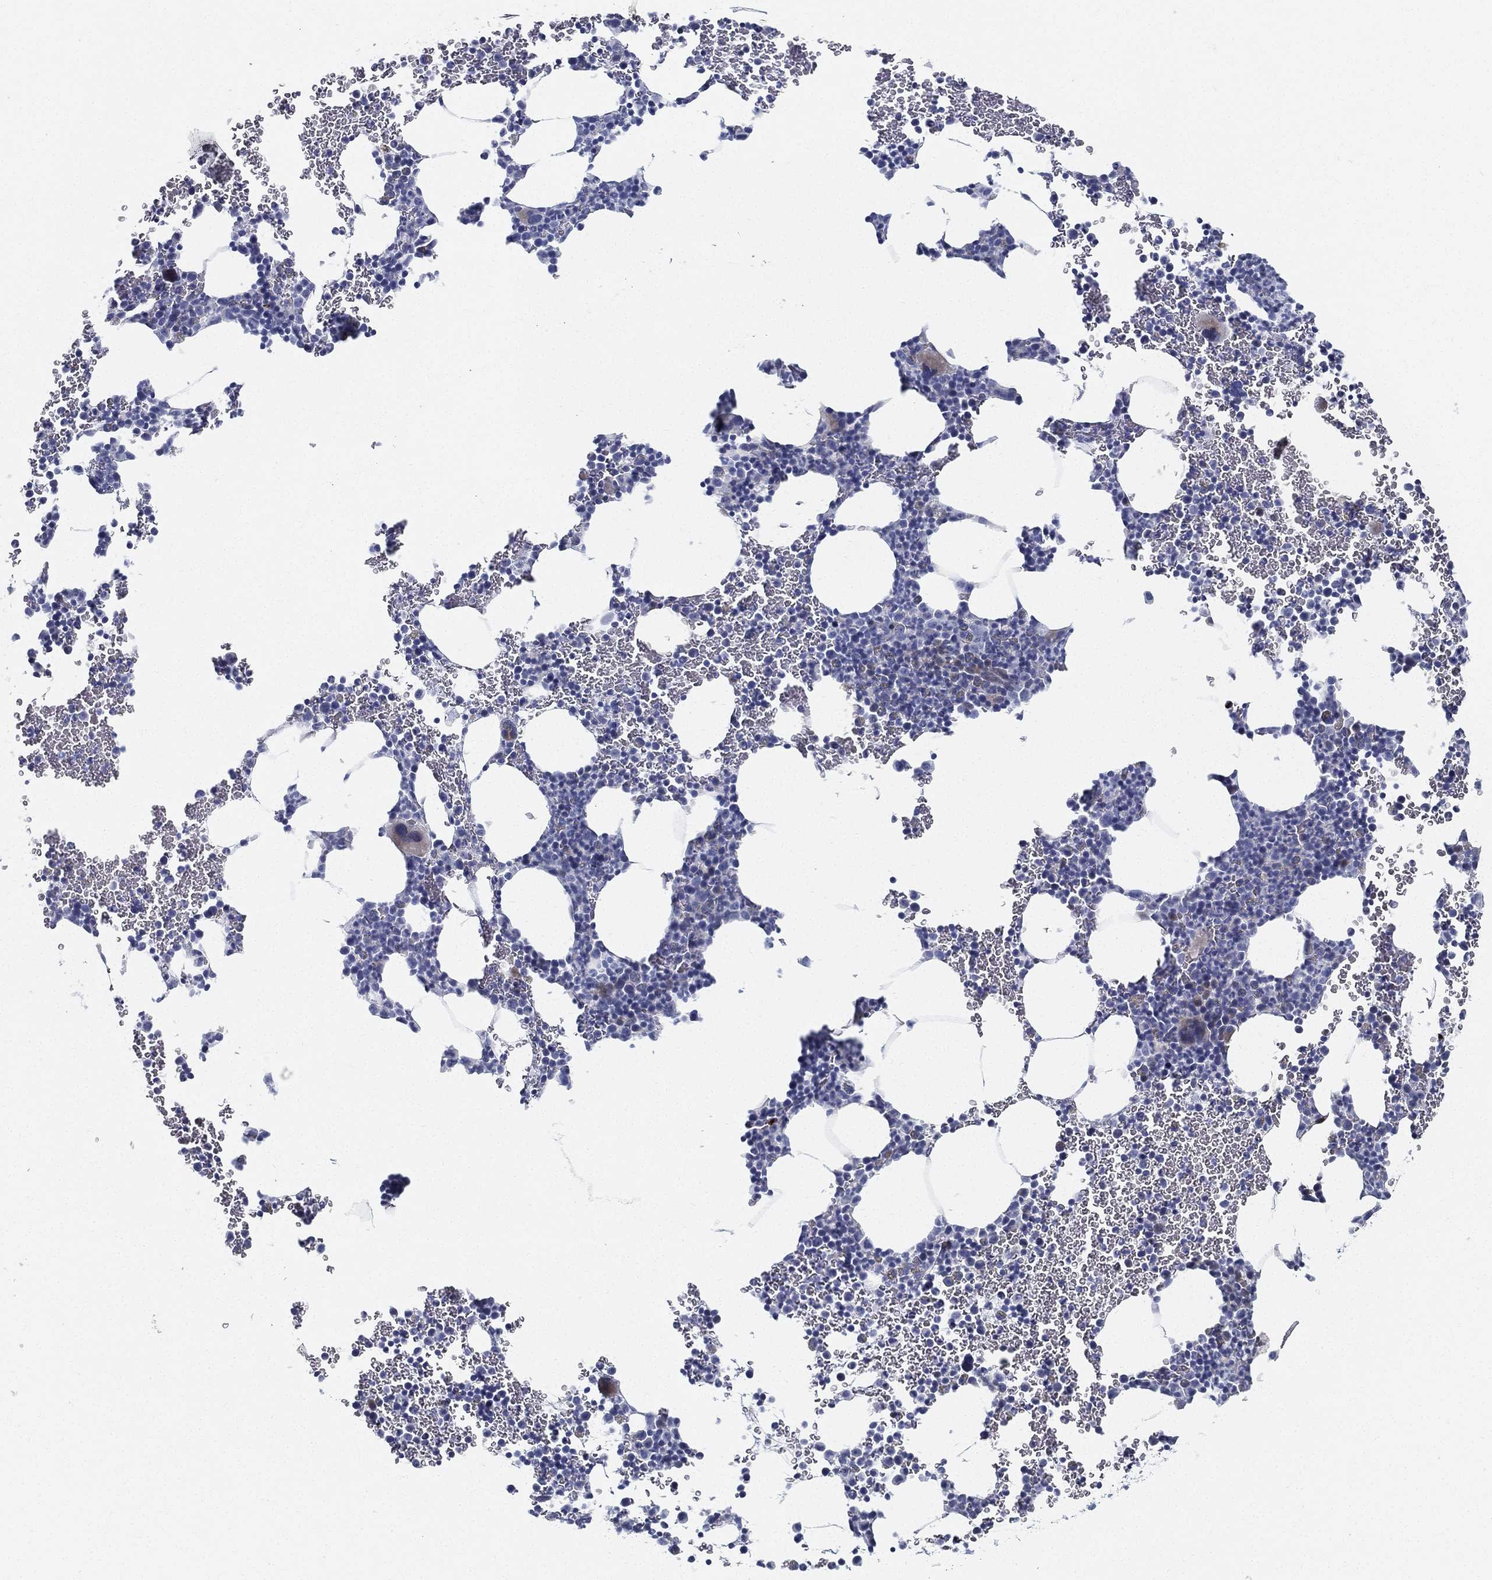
{"staining": {"intensity": "negative", "quantity": "none", "location": "none"}, "tissue": "bone marrow", "cell_type": "Hematopoietic cells", "image_type": "normal", "snomed": [{"axis": "morphology", "description": "Normal tissue, NOS"}, {"axis": "topography", "description": "Bone marrow"}], "caption": "DAB (3,3'-diaminobenzidine) immunohistochemical staining of normal bone marrow displays no significant positivity in hematopoietic cells.", "gene": "SPPL2C", "patient": {"sex": "male", "age": 45}}